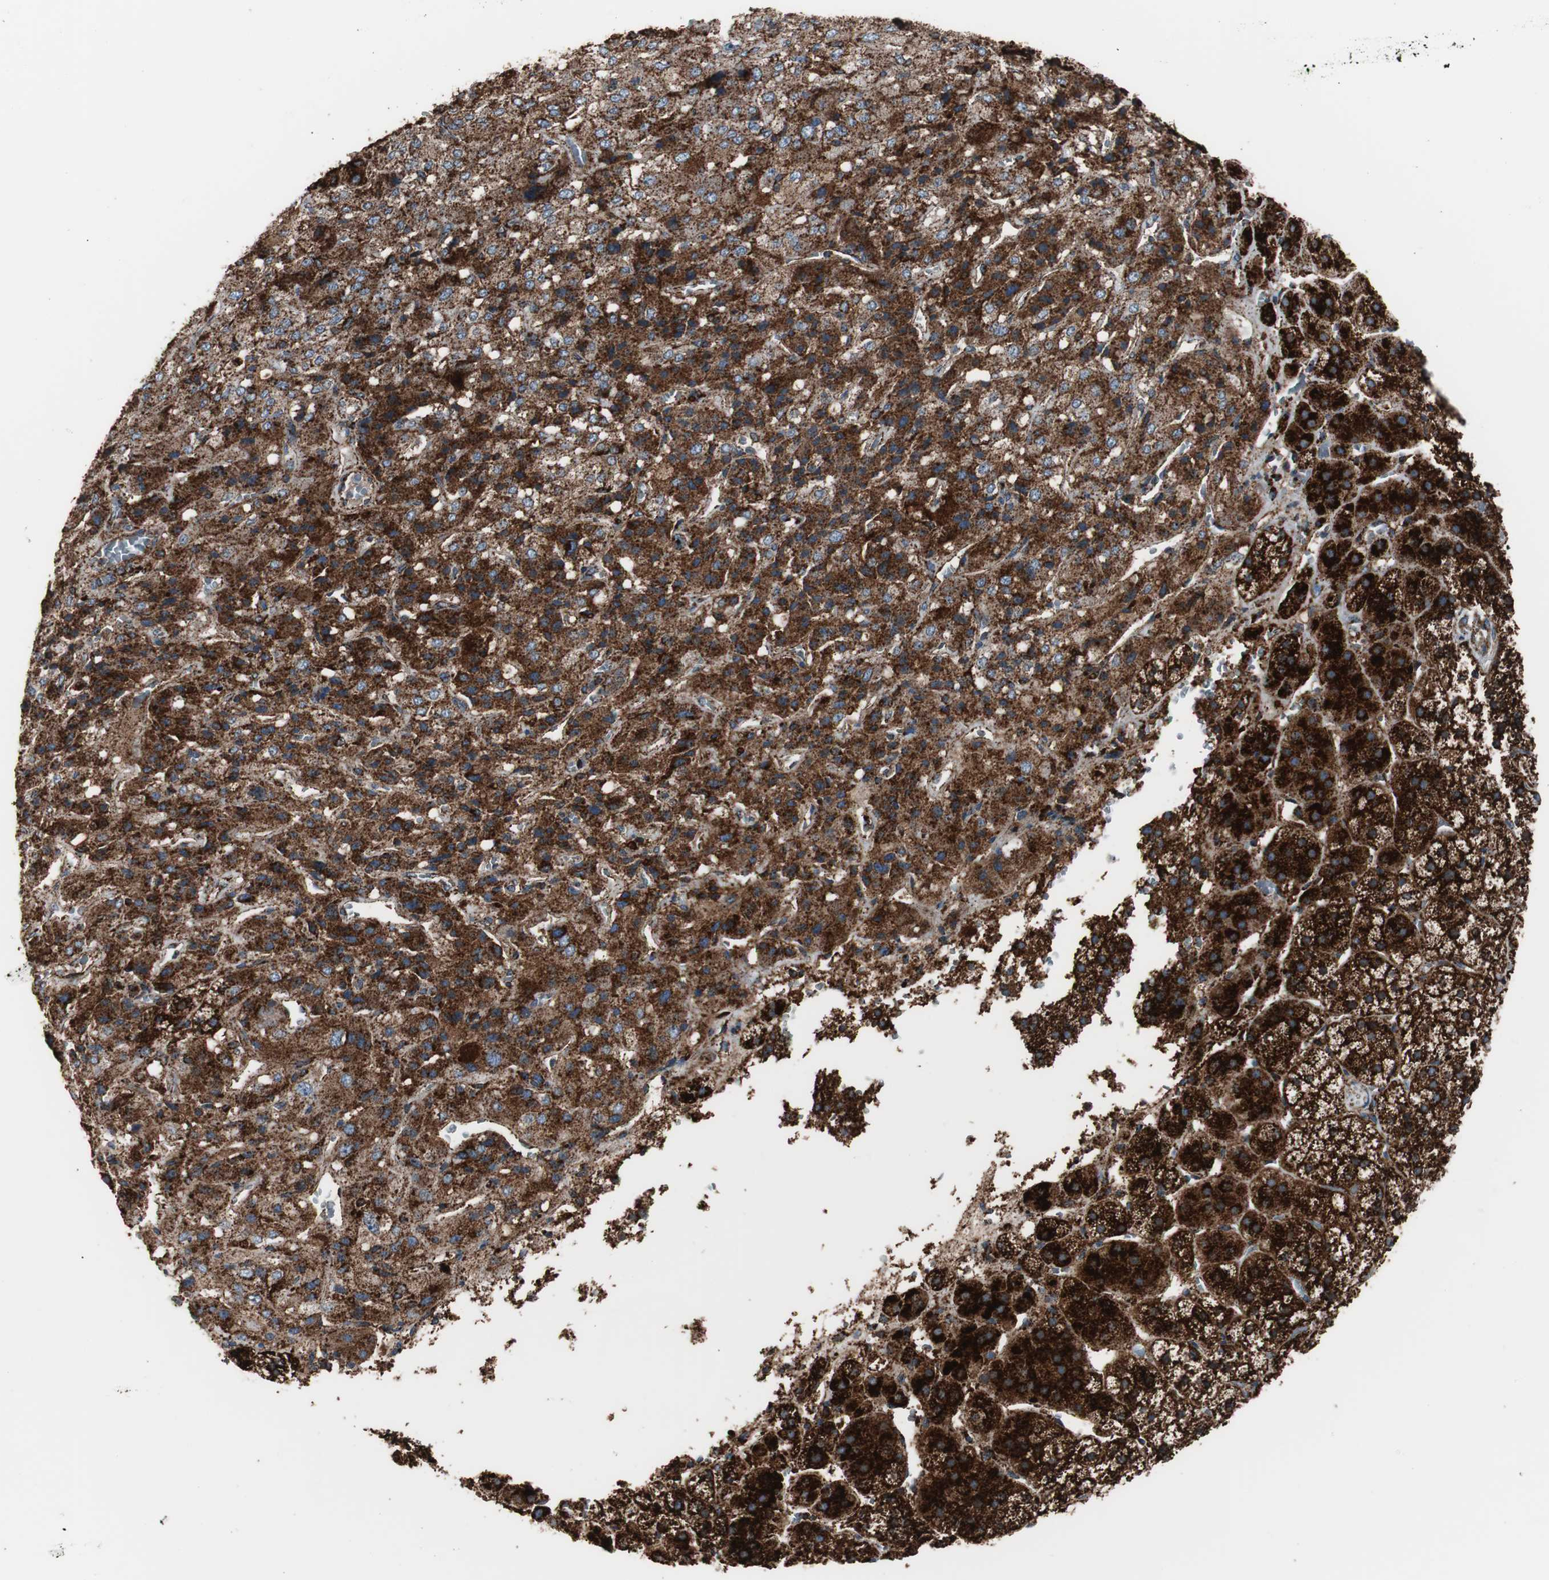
{"staining": {"intensity": "strong", "quantity": ">75%", "location": "cytoplasmic/membranous"}, "tissue": "adrenal gland", "cell_type": "Glandular cells", "image_type": "normal", "snomed": [{"axis": "morphology", "description": "Normal tissue, NOS"}, {"axis": "topography", "description": "Adrenal gland"}], "caption": "This micrograph demonstrates immunohistochemistry (IHC) staining of normal adrenal gland, with high strong cytoplasmic/membranous positivity in approximately >75% of glandular cells.", "gene": "LAMP1", "patient": {"sex": "female", "age": 44}}